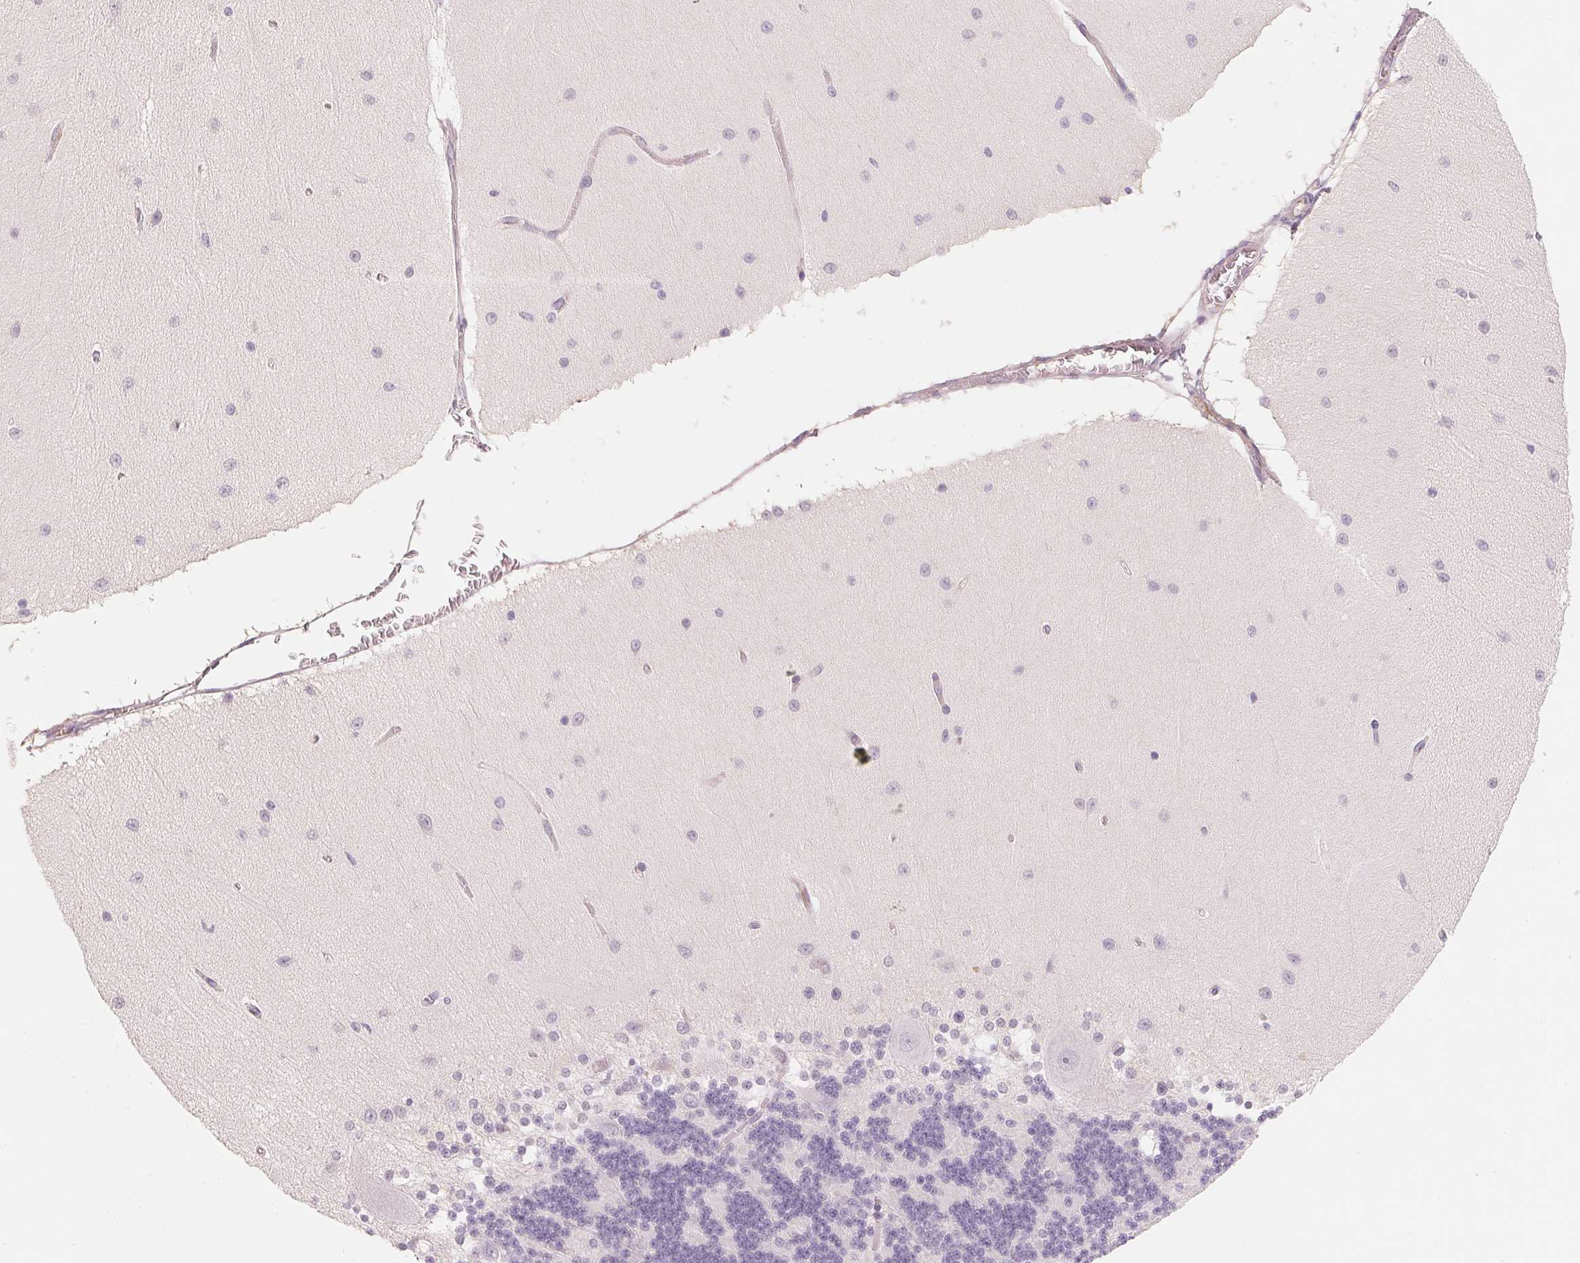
{"staining": {"intensity": "negative", "quantity": "none", "location": "none"}, "tissue": "cerebellum", "cell_type": "Cells in granular layer", "image_type": "normal", "snomed": [{"axis": "morphology", "description": "Normal tissue, NOS"}, {"axis": "topography", "description": "Cerebellum"}], "caption": "This is a image of immunohistochemistry staining of normal cerebellum, which shows no positivity in cells in granular layer.", "gene": "CFHR2", "patient": {"sex": "female", "age": 54}}